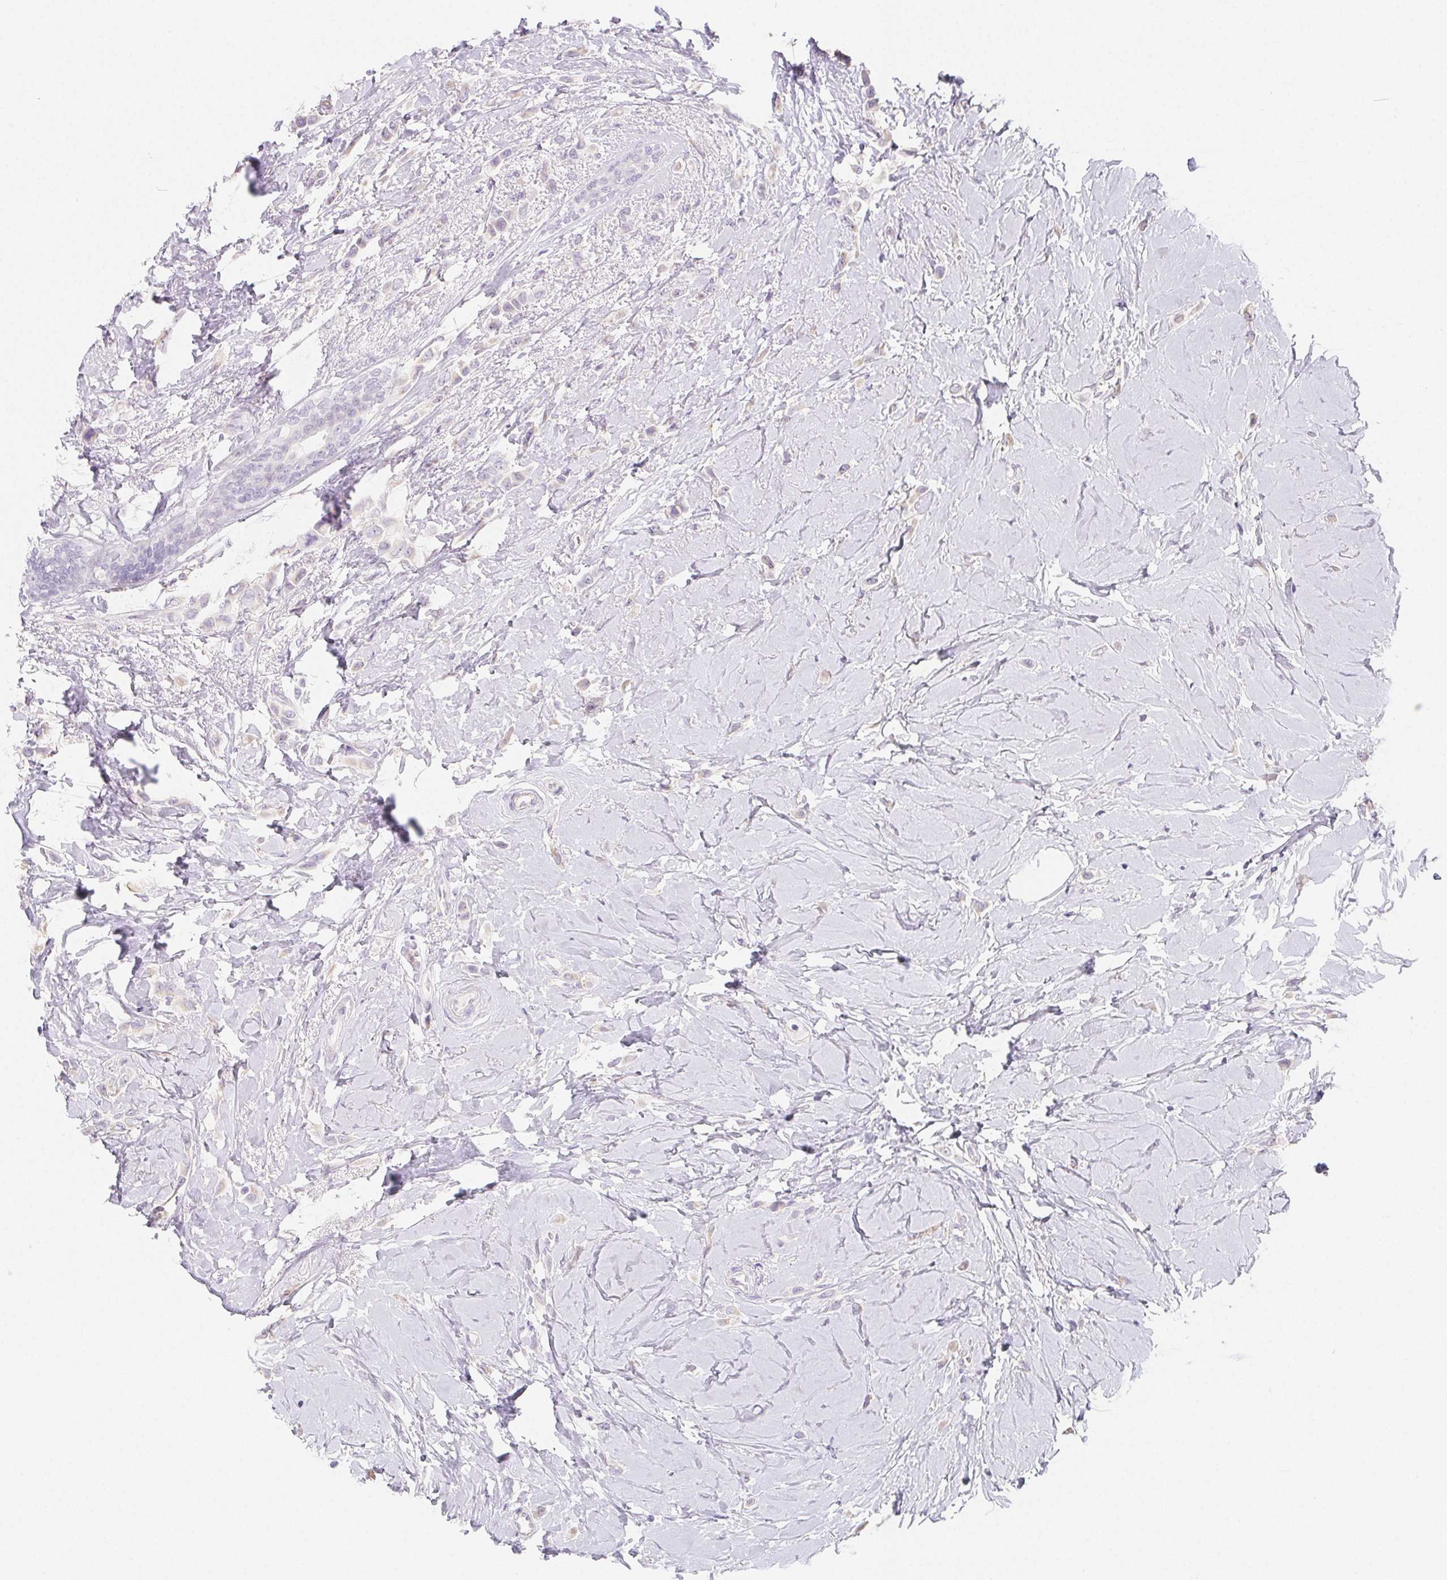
{"staining": {"intensity": "negative", "quantity": "none", "location": "none"}, "tissue": "breast cancer", "cell_type": "Tumor cells", "image_type": "cancer", "snomed": [{"axis": "morphology", "description": "Lobular carcinoma"}, {"axis": "topography", "description": "Breast"}], "caption": "Breast lobular carcinoma was stained to show a protein in brown. There is no significant staining in tumor cells.", "gene": "ZBBX", "patient": {"sex": "female", "age": 66}}